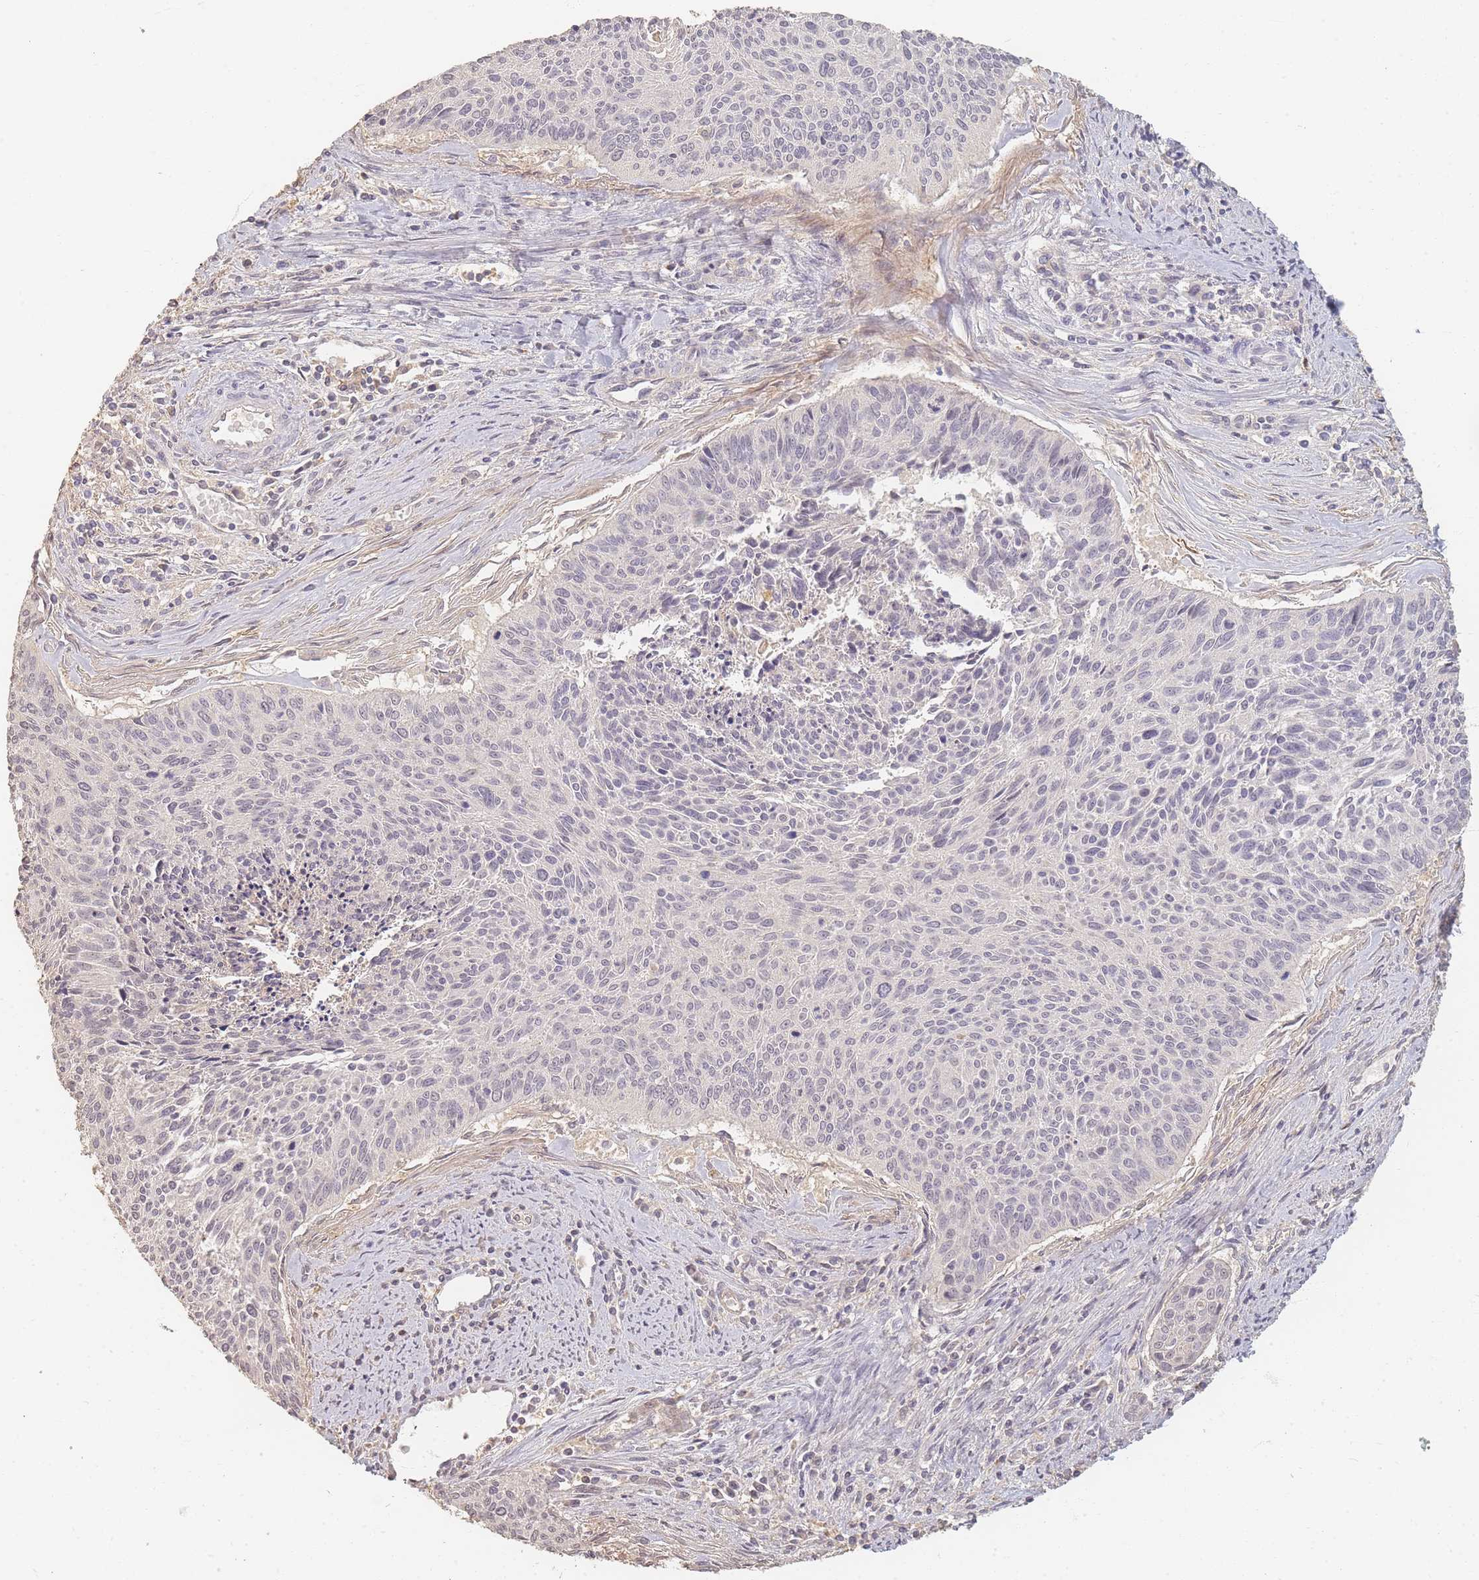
{"staining": {"intensity": "weak", "quantity": "25%-75%", "location": "nuclear"}, "tissue": "cervical cancer", "cell_type": "Tumor cells", "image_type": "cancer", "snomed": [{"axis": "morphology", "description": "Squamous cell carcinoma, NOS"}, {"axis": "topography", "description": "Cervix"}], "caption": "DAB (3,3'-diaminobenzidine) immunohistochemical staining of cervical cancer (squamous cell carcinoma) shows weak nuclear protein positivity in approximately 25%-75% of tumor cells. The staining was performed using DAB to visualize the protein expression in brown, while the nuclei were stained in blue with hematoxylin (Magnification: 20x).", "gene": "RFTN1", "patient": {"sex": "female", "age": 55}}